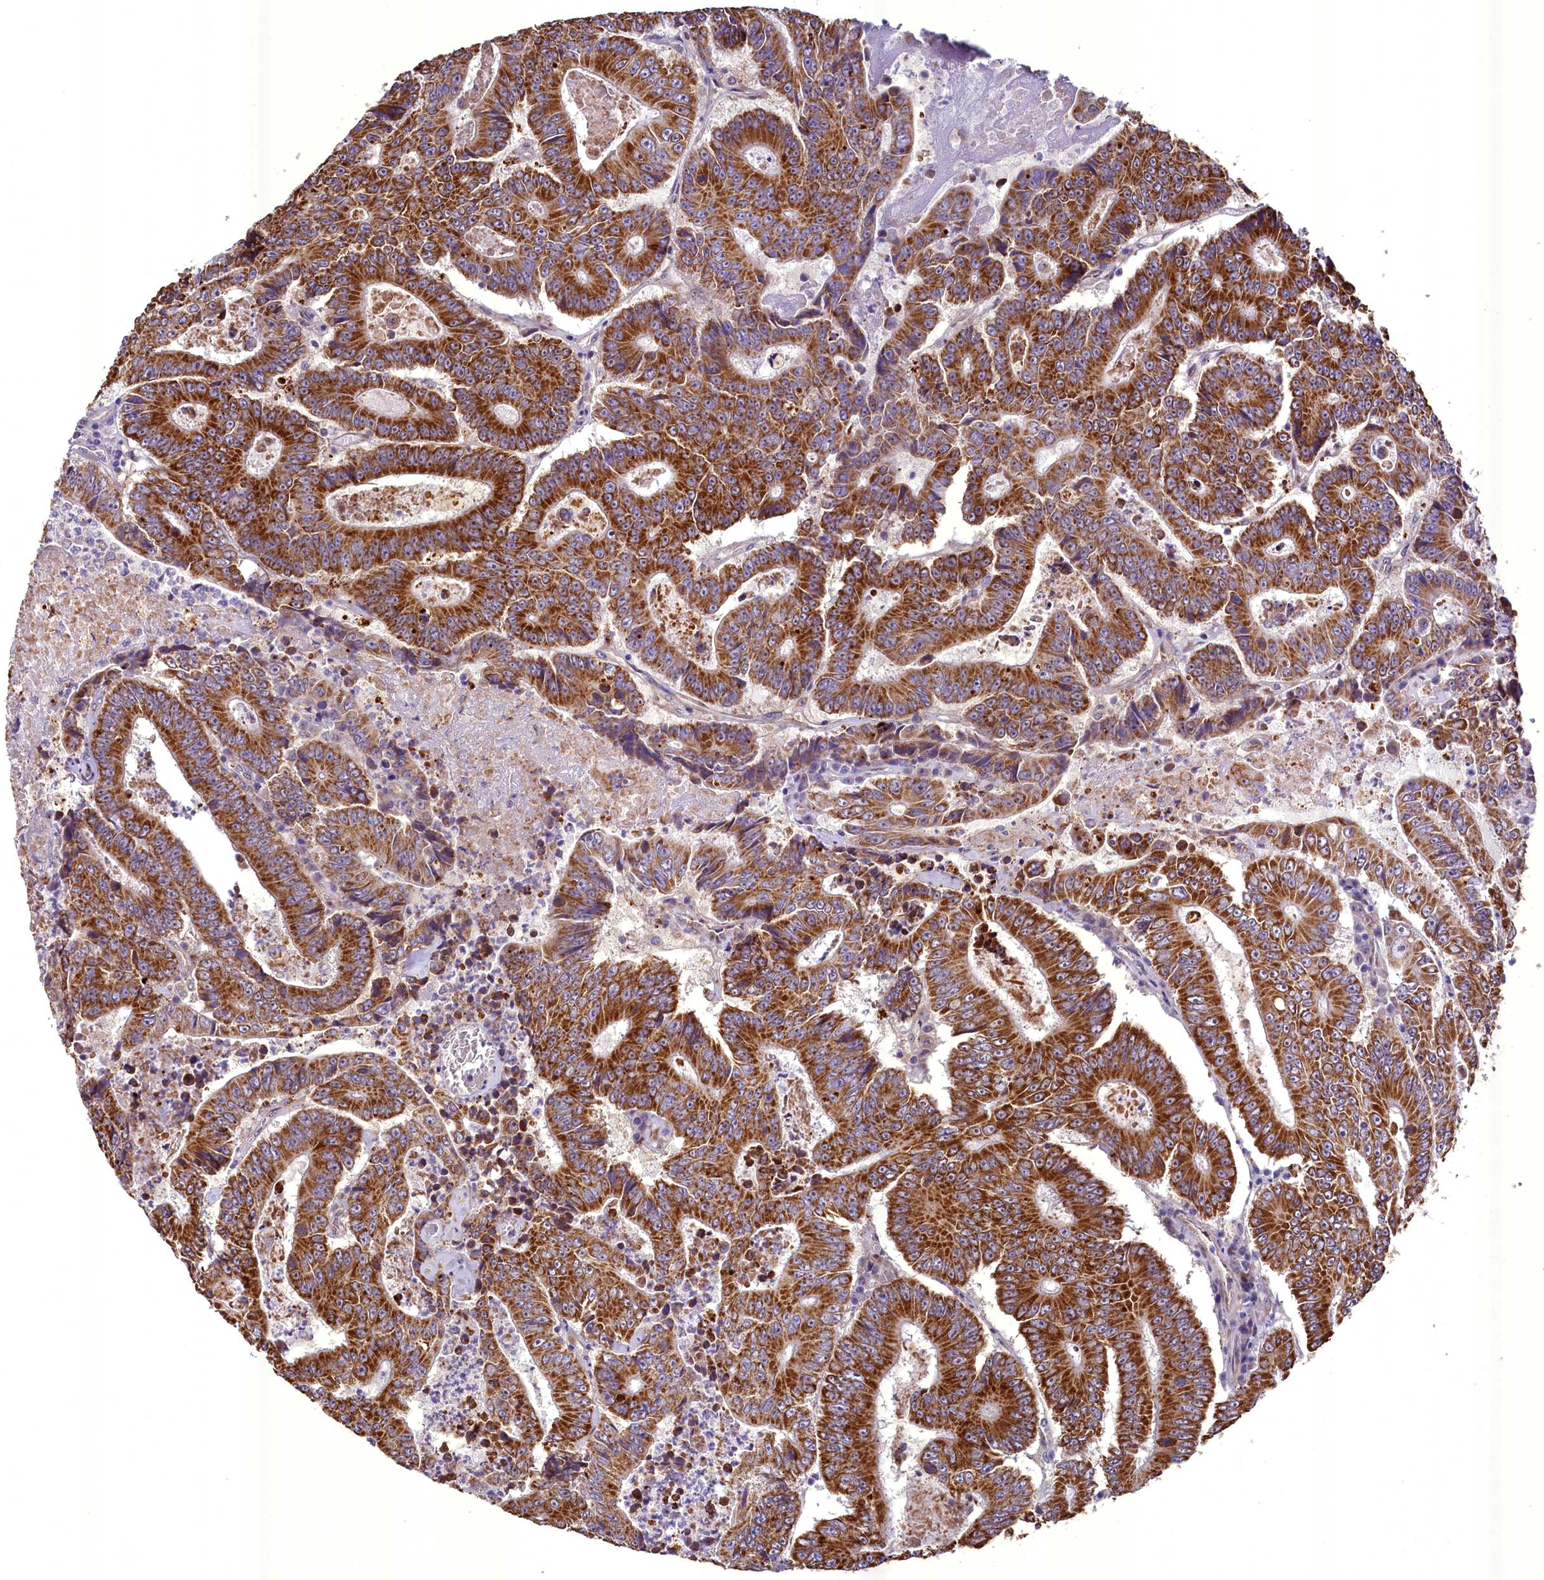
{"staining": {"intensity": "strong", "quantity": ">75%", "location": "cytoplasmic/membranous"}, "tissue": "colorectal cancer", "cell_type": "Tumor cells", "image_type": "cancer", "snomed": [{"axis": "morphology", "description": "Adenocarcinoma, NOS"}, {"axis": "topography", "description": "Colon"}], "caption": "This is an image of IHC staining of adenocarcinoma (colorectal), which shows strong expression in the cytoplasmic/membranous of tumor cells.", "gene": "ACAD8", "patient": {"sex": "male", "age": 83}}